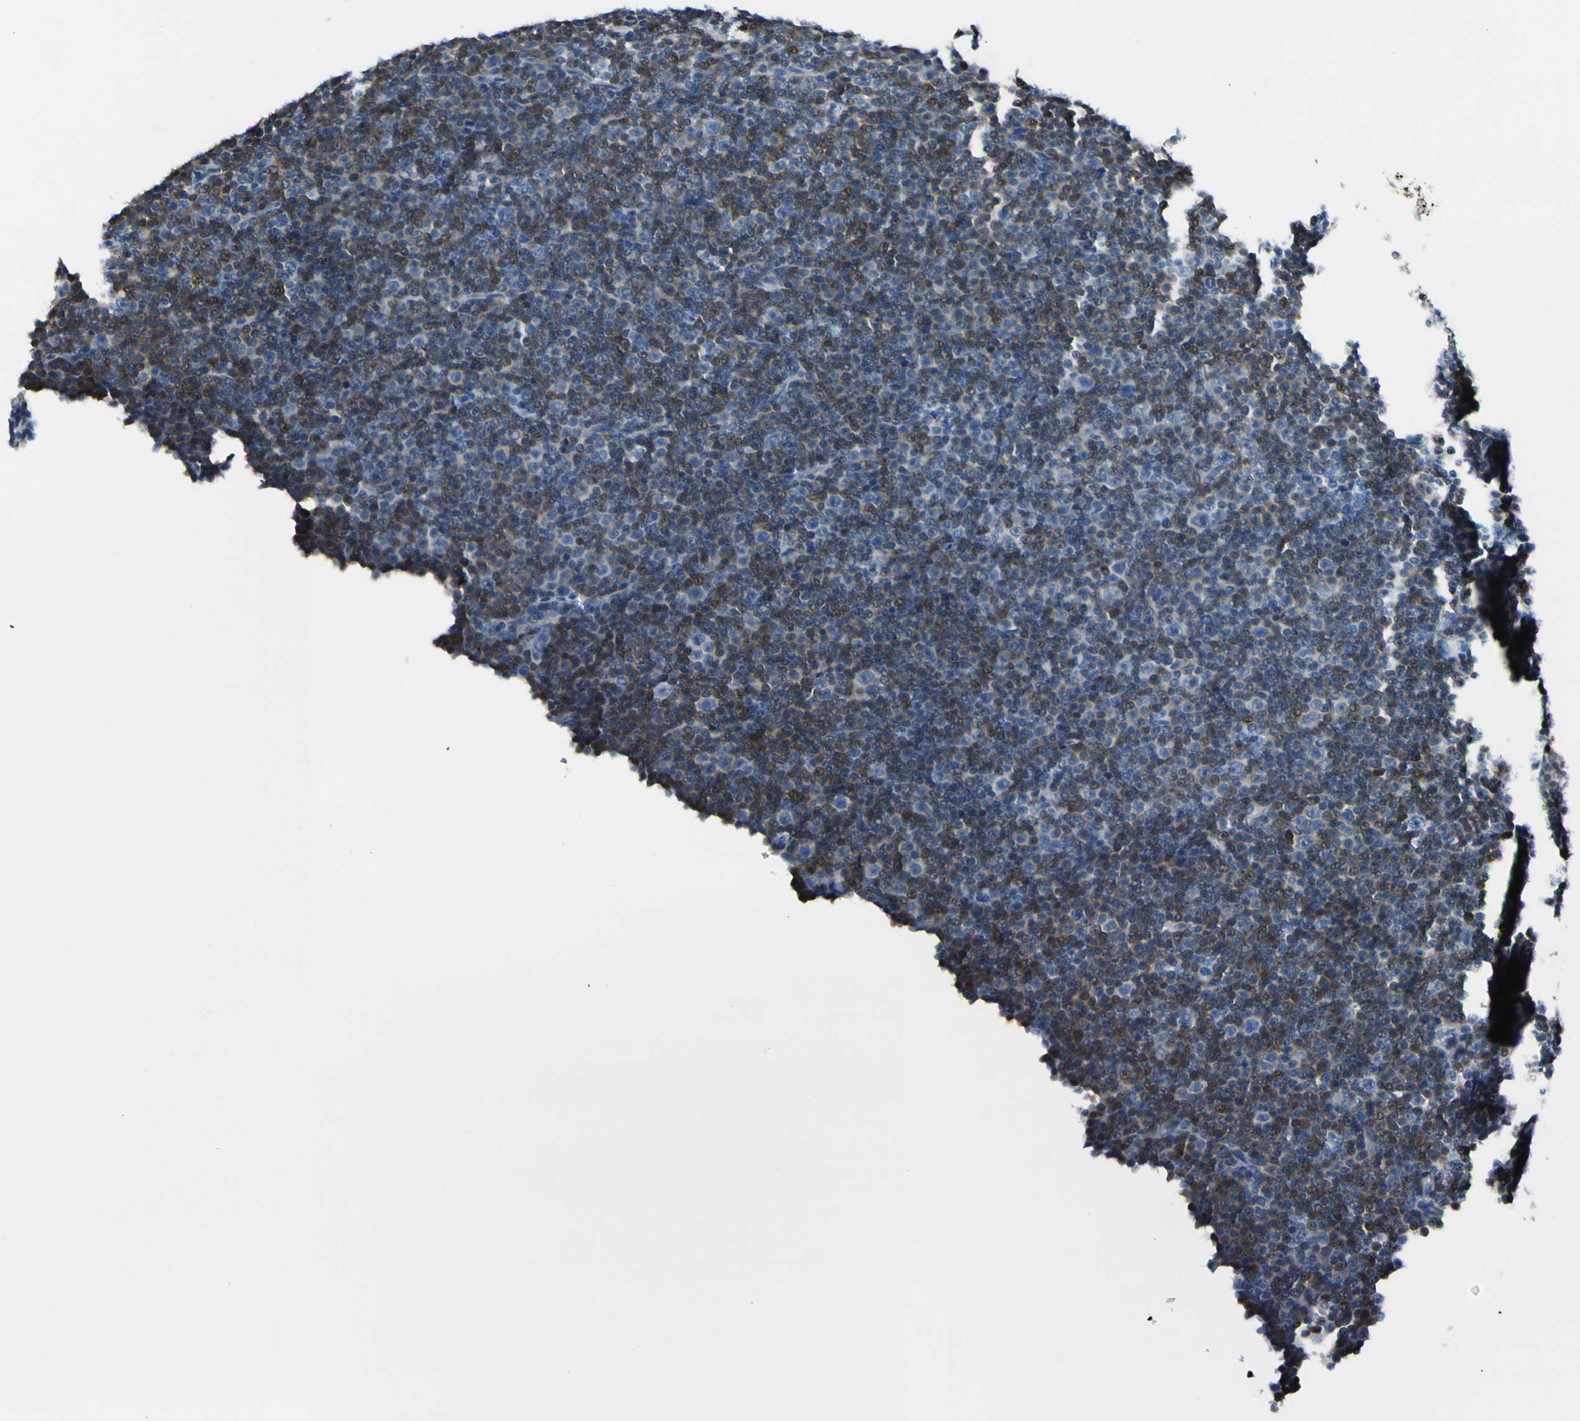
{"staining": {"intensity": "negative", "quantity": "none", "location": "none"}, "tissue": "lymphoma", "cell_type": "Tumor cells", "image_type": "cancer", "snomed": [{"axis": "morphology", "description": "Malignant lymphoma, non-Hodgkin's type, Low grade"}, {"axis": "topography", "description": "Lymph node"}], "caption": "DAB immunohistochemical staining of human lymphoma shows no significant expression in tumor cells.", "gene": "PEBP1", "patient": {"sex": "female", "age": 67}}